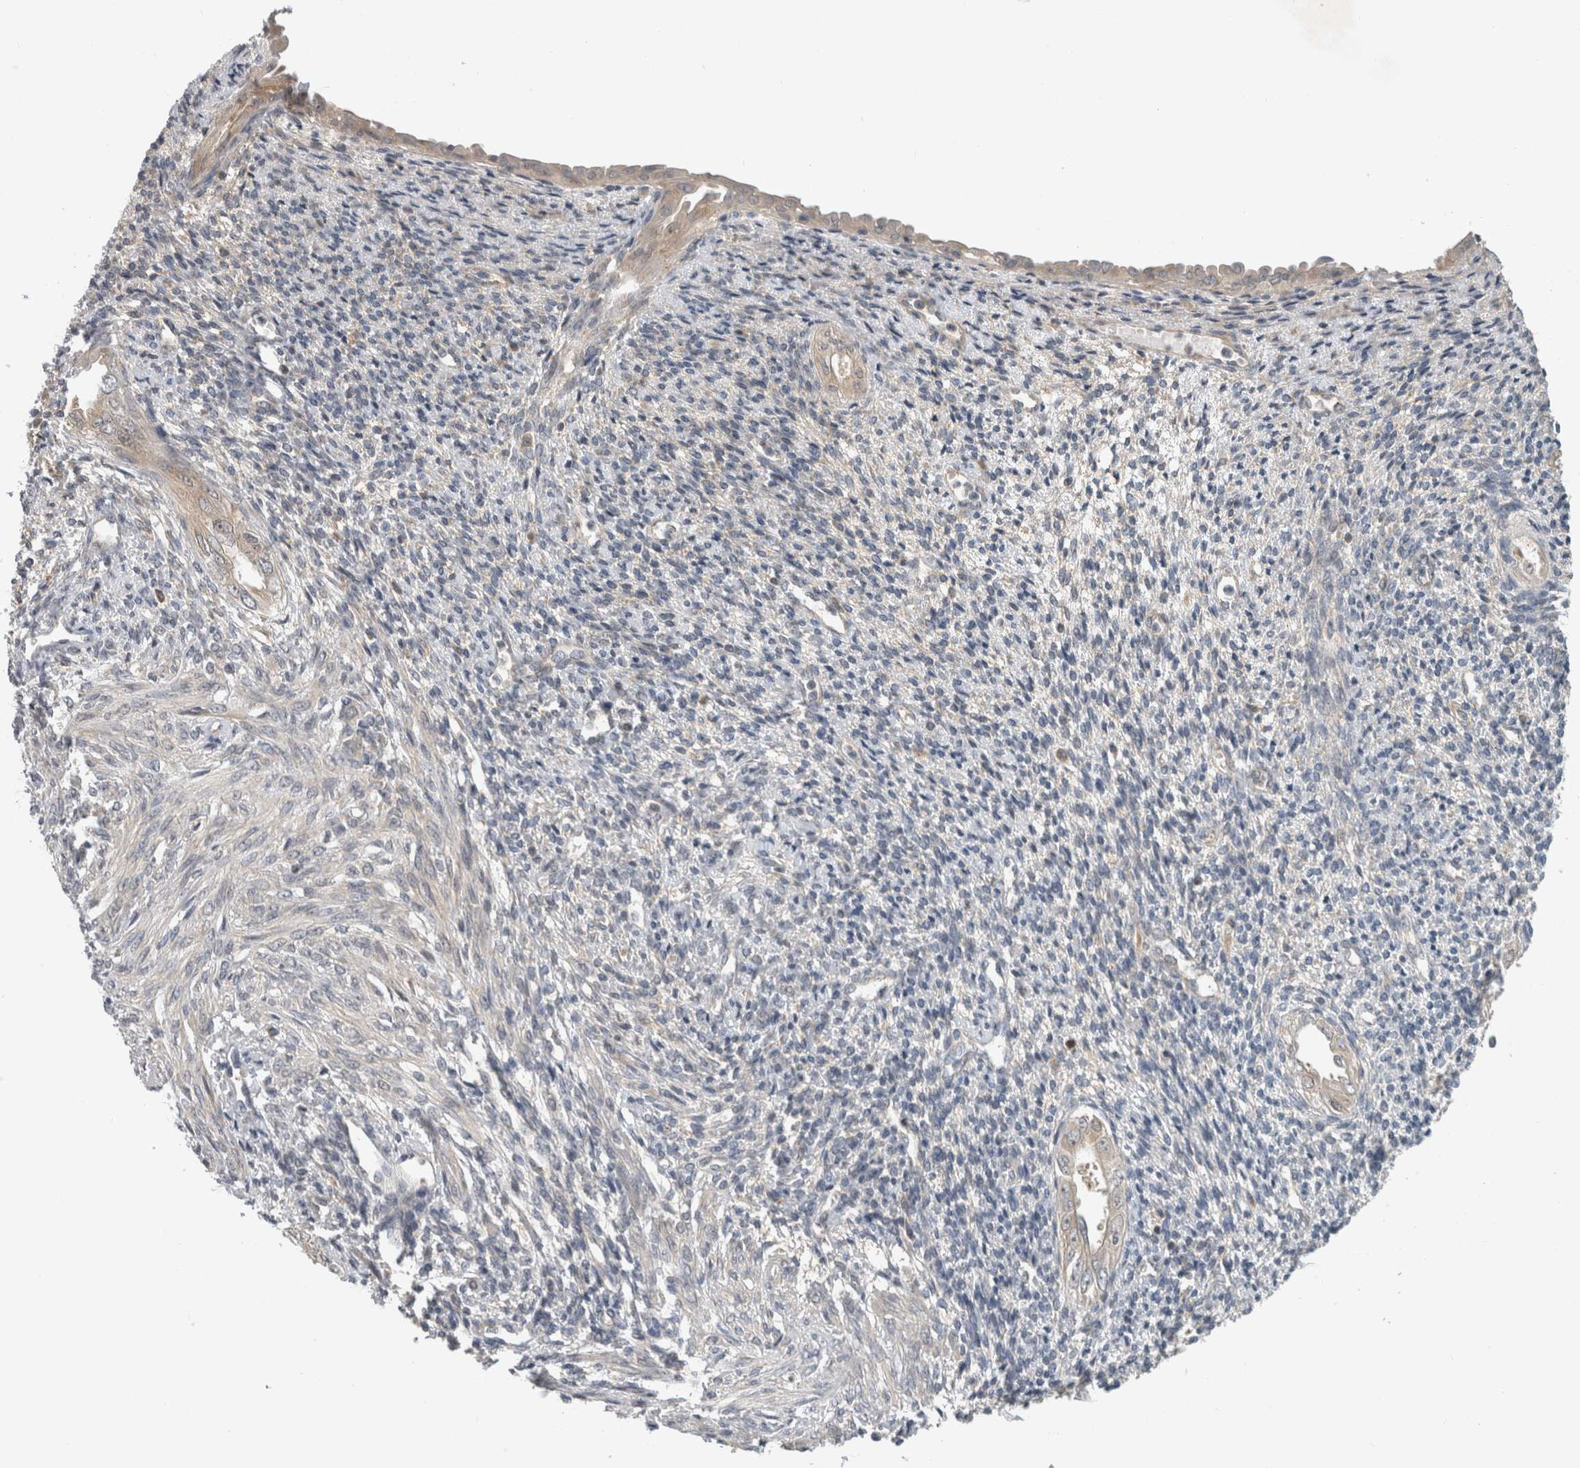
{"staining": {"intensity": "negative", "quantity": "none", "location": "none"}, "tissue": "endometrium", "cell_type": "Cells in endometrial stroma", "image_type": "normal", "snomed": [{"axis": "morphology", "description": "Normal tissue, NOS"}, {"axis": "topography", "description": "Endometrium"}], "caption": "Cells in endometrial stroma are negative for protein expression in benign human endometrium. Nuclei are stained in blue.", "gene": "AASDHPPT", "patient": {"sex": "female", "age": 66}}